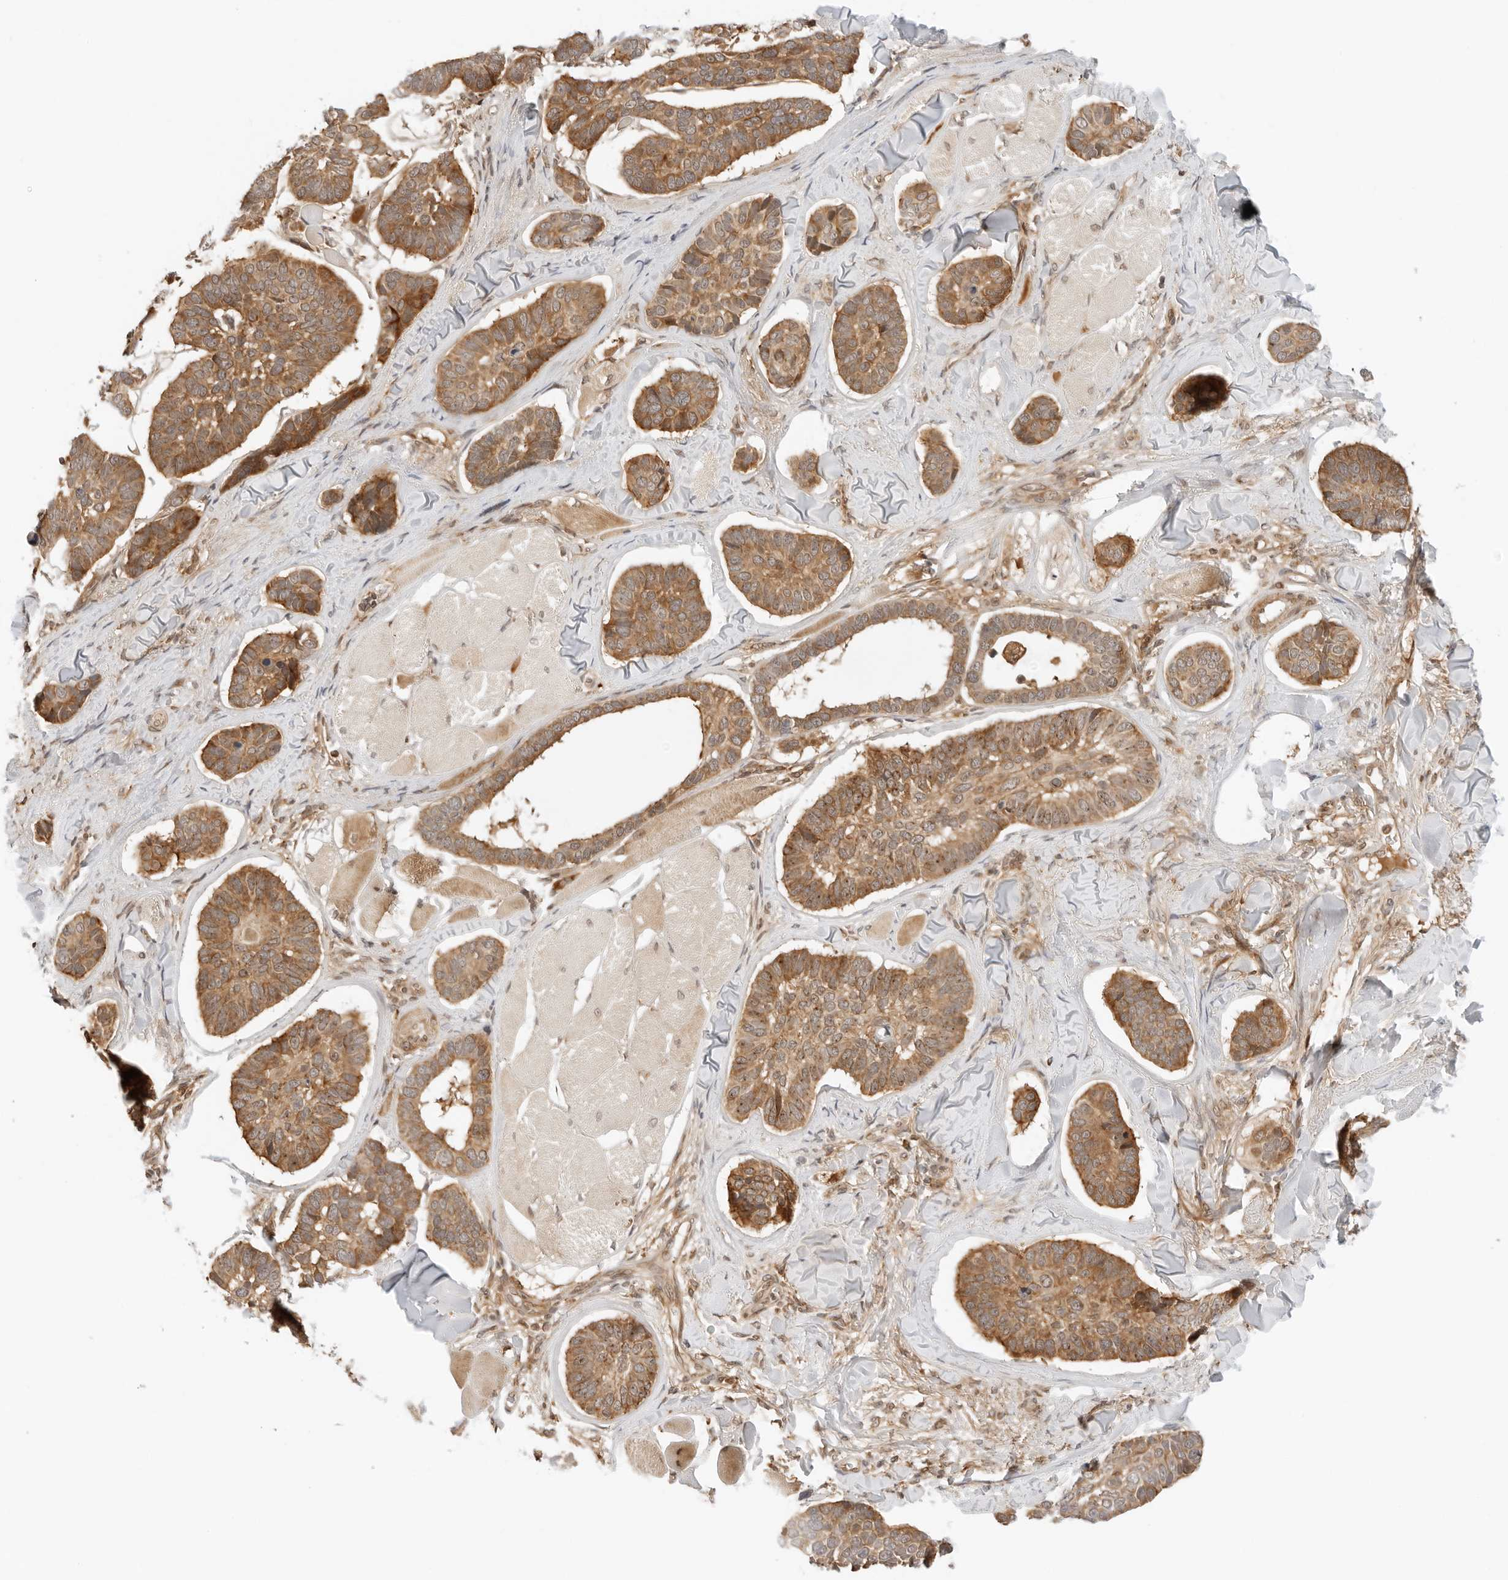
{"staining": {"intensity": "moderate", "quantity": ">75%", "location": "cytoplasmic/membranous"}, "tissue": "skin cancer", "cell_type": "Tumor cells", "image_type": "cancer", "snomed": [{"axis": "morphology", "description": "Basal cell carcinoma"}, {"axis": "topography", "description": "Skin"}], "caption": "Immunohistochemical staining of skin cancer reveals medium levels of moderate cytoplasmic/membranous protein positivity in approximately >75% of tumor cells. Nuclei are stained in blue.", "gene": "RC3H1", "patient": {"sex": "male", "age": 62}}